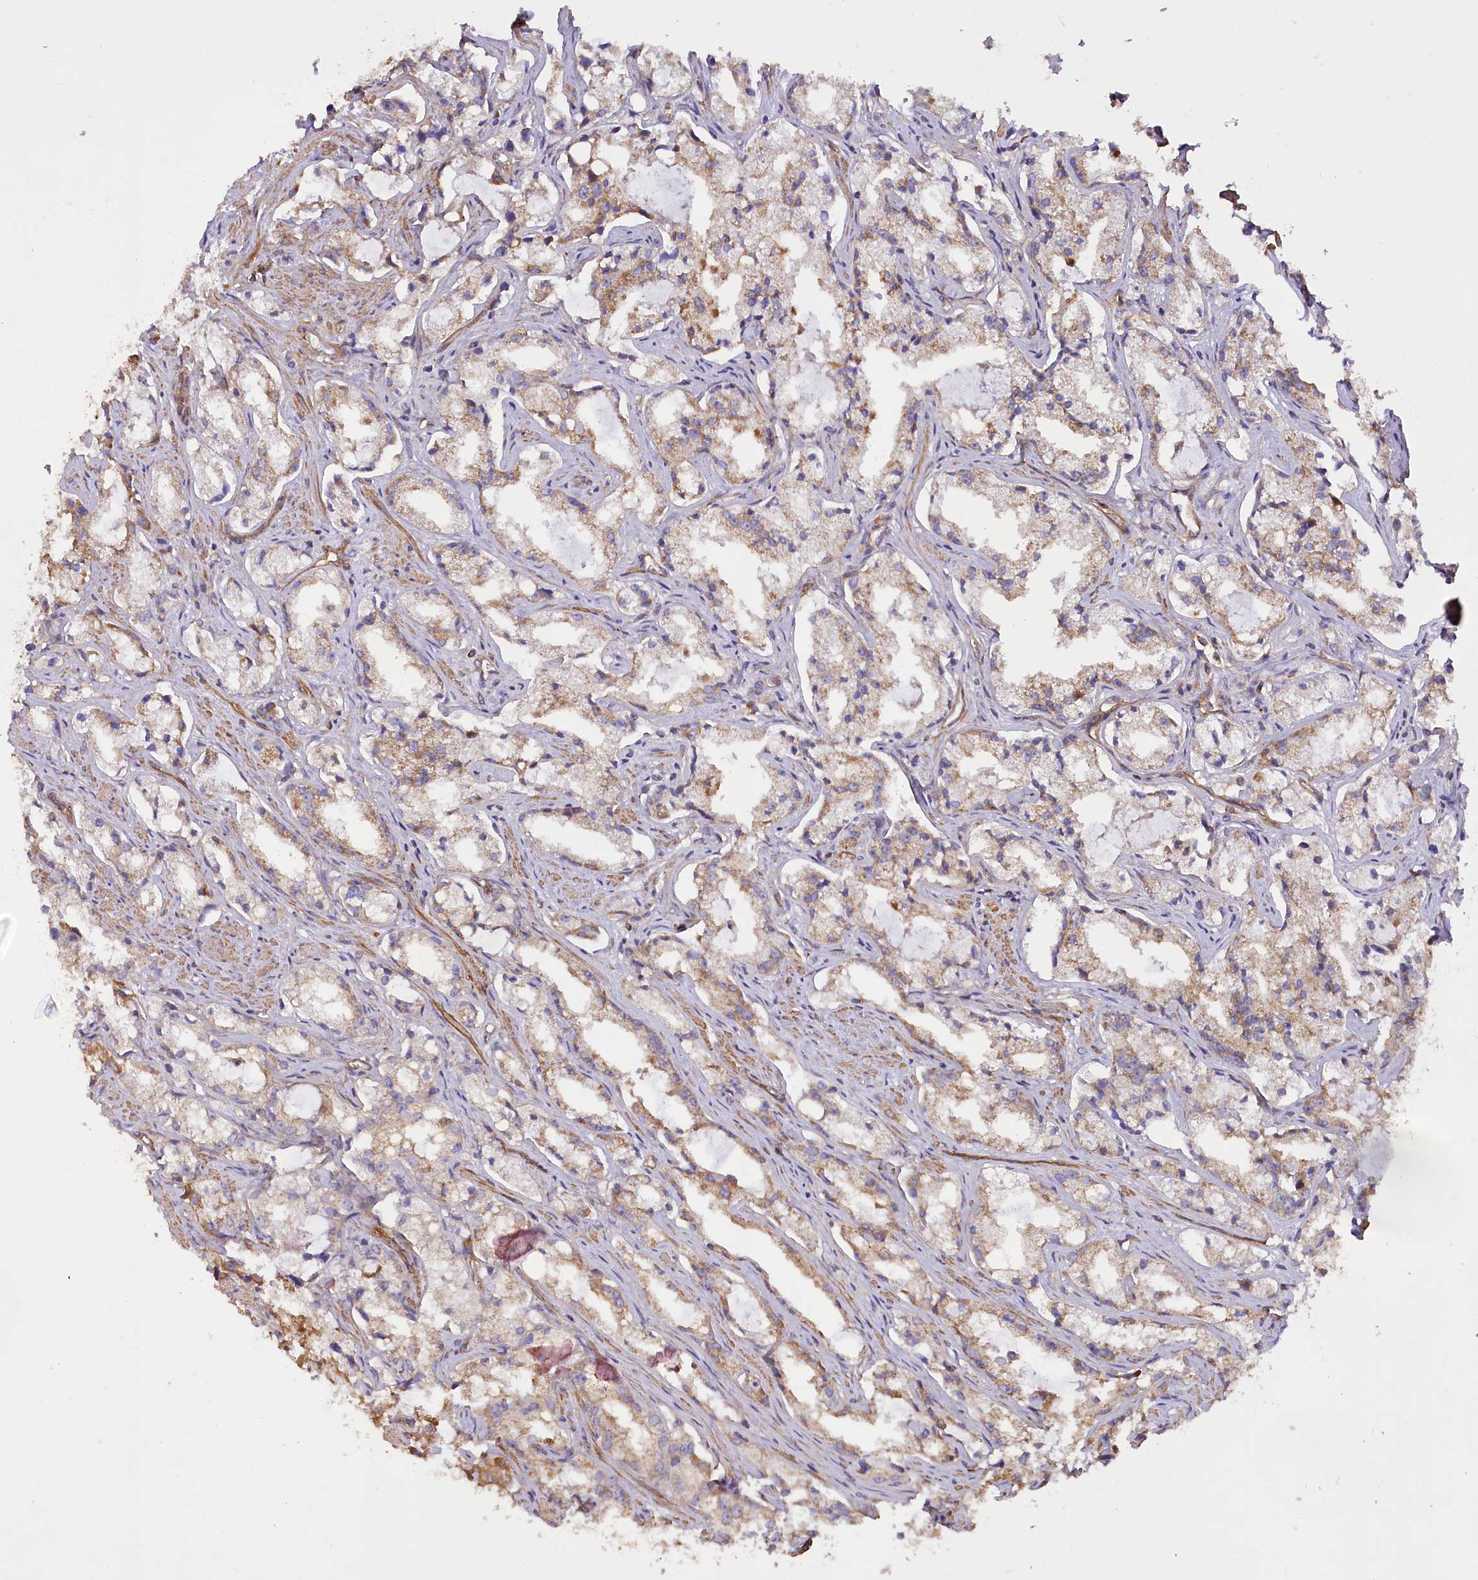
{"staining": {"intensity": "moderate", "quantity": ">75%", "location": "cytoplasmic/membranous"}, "tissue": "prostate cancer", "cell_type": "Tumor cells", "image_type": "cancer", "snomed": [{"axis": "morphology", "description": "Adenocarcinoma, High grade"}, {"axis": "topography", "description": "Prostate"}], "caption": "Protein staining displays moderate cytoplasmic/membranous staining in about >75% of tumor cells in prostate cancer. (Brightfield microscopy of DAB IHC at high magnification).", "gene": "SYNPO2", "patient": {"sex": "male", "age": 66}}